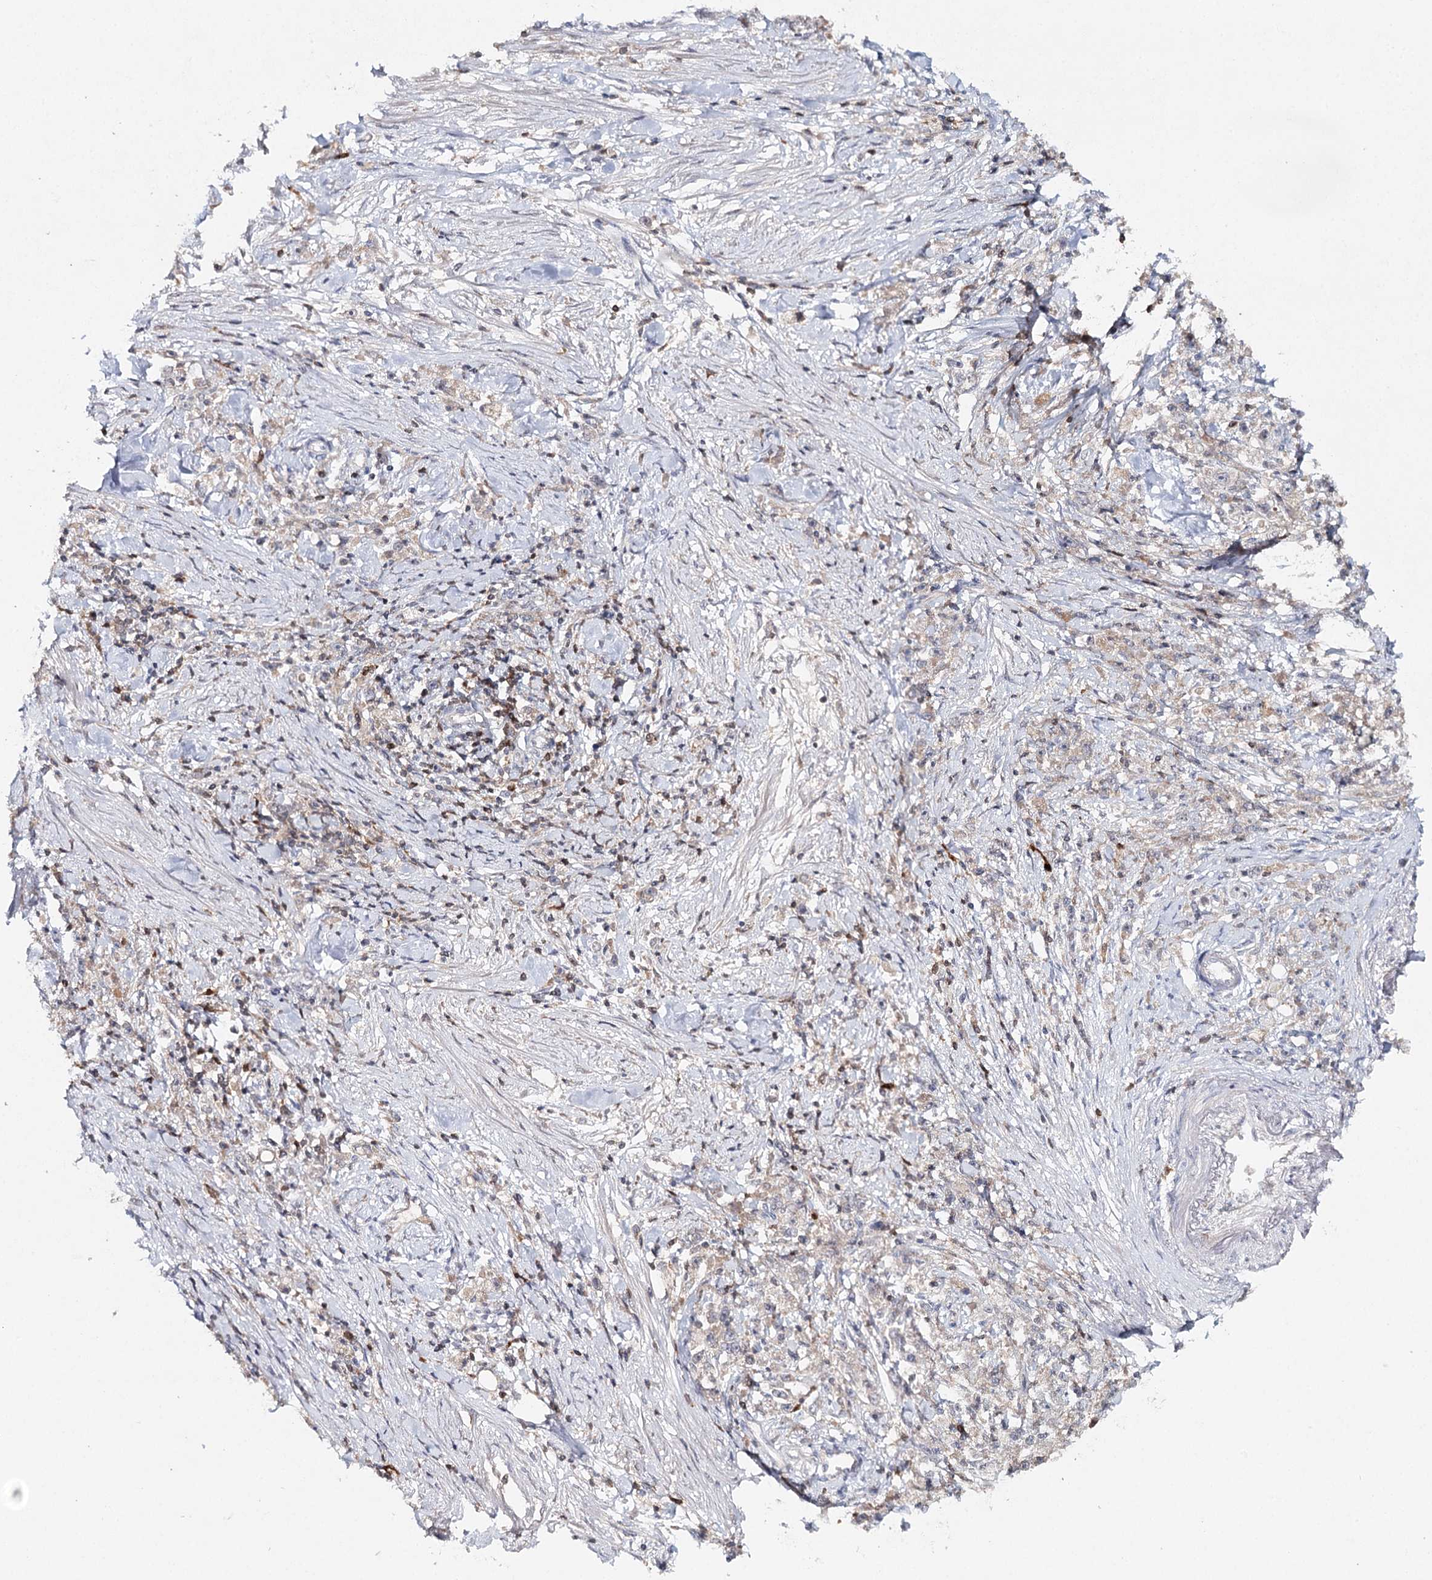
{"staining": {"intensity": "negative", "quantity": "none", "location": "none"}, "tissue": "stomach cancer", "cell_type": "Tumor cells", "image_type": "cancer", "snomed": [{"axis": "morphology", "description": "Adenocarcinoma, NOS"}, {"axis": "topography", "description": "Stomach"}], "caption": "Tumor cells show no significant expression in stomach cancer. (DAB (3,3'-diaminobenzidine) immunohistochemistry with hematoxylin counter stain).", "gene": "SLC41A2", "patient": {"sex": "female", "age": 59}}